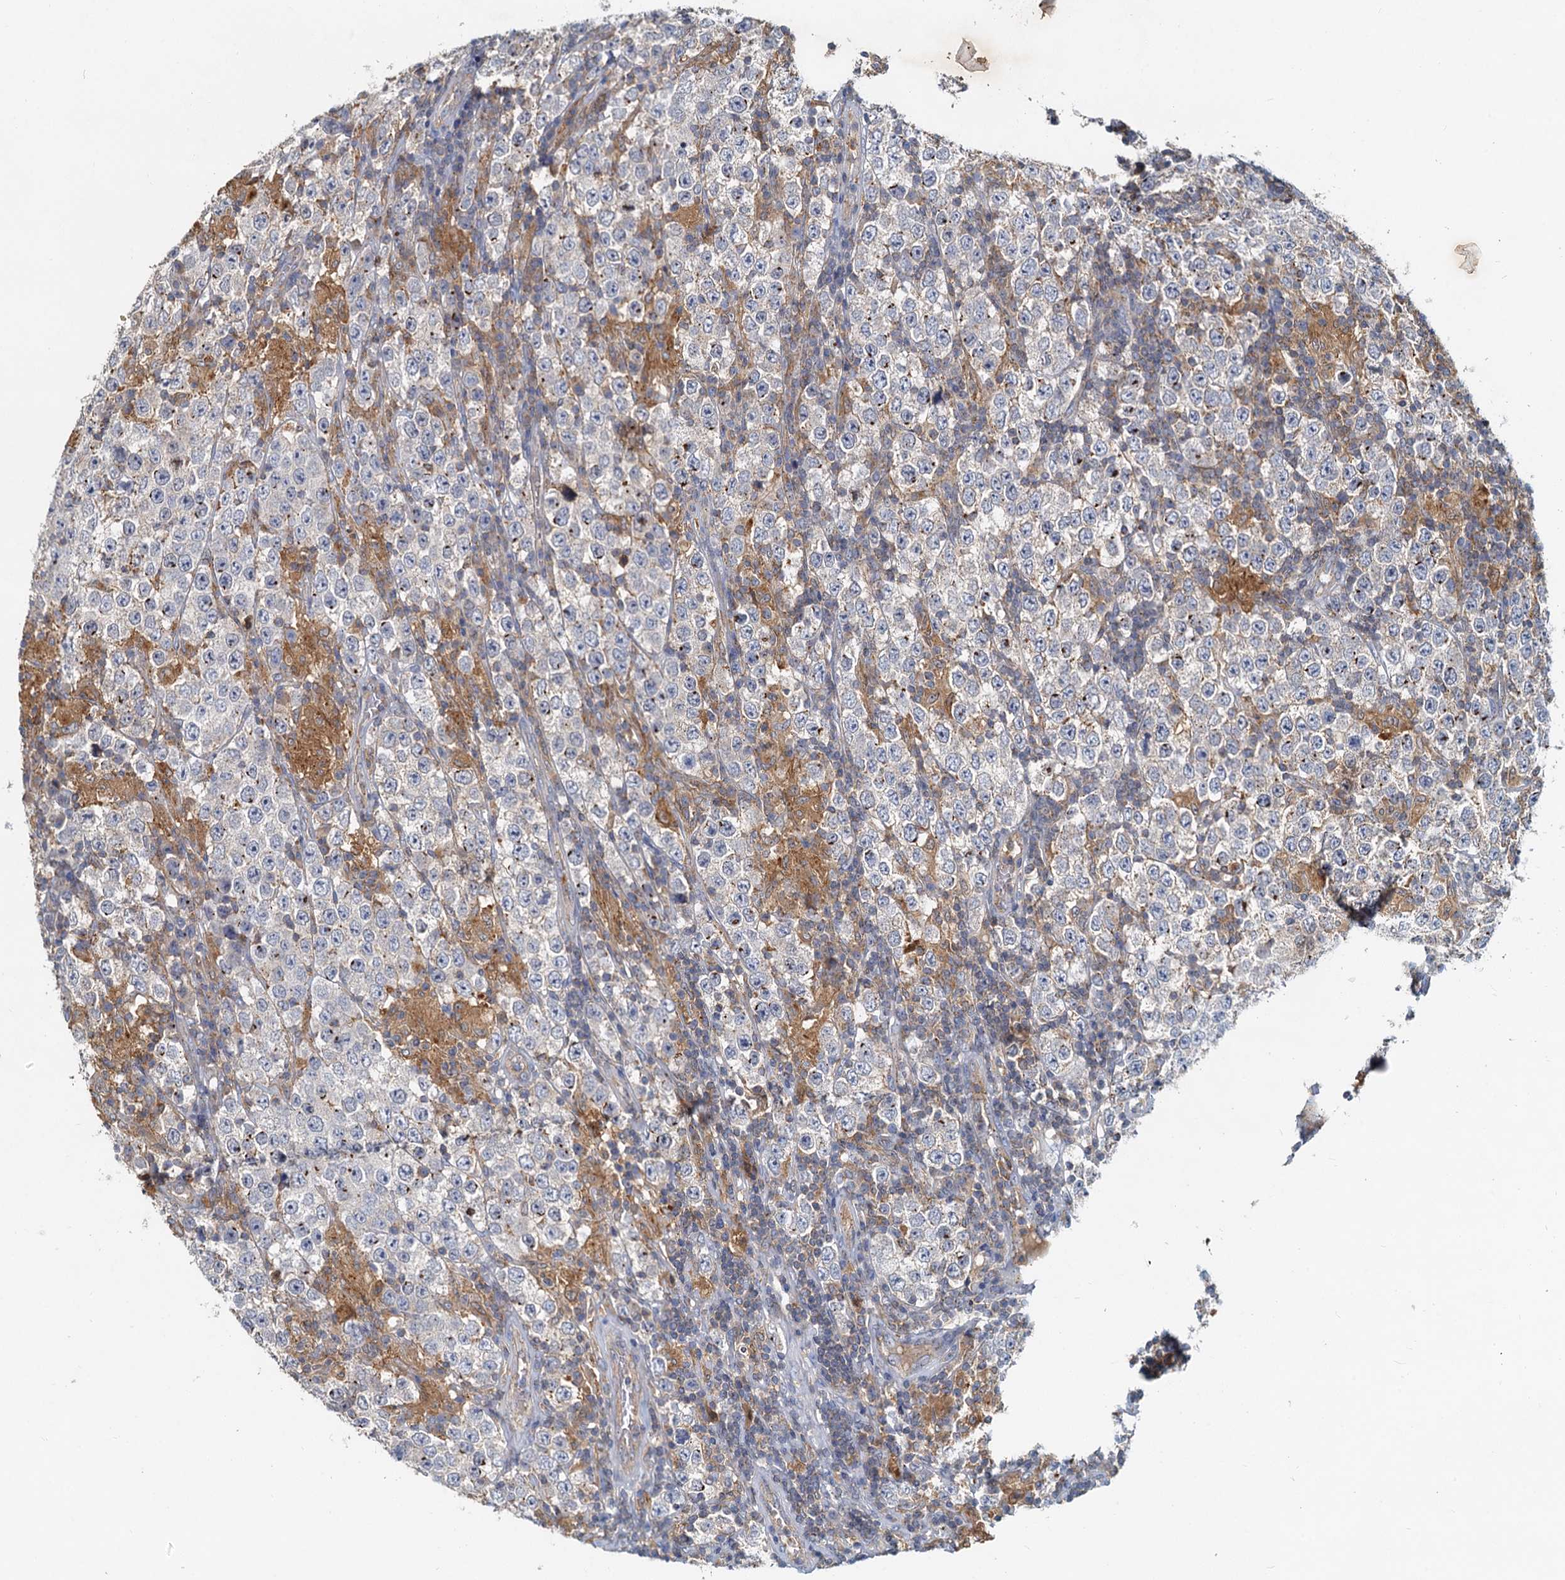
{"staining": {"intensity": "negative", "quantity": "none", "location": "none"}, "tissue": "testis cancer", "cell_type": "Tumor cells", "image_type": "cancer", "snomed": [{"axis": "morphology", "description": "Normal tissue, NOS"}, {"axis": "morphology", "description": "Urothelial carcinoma, High grade"}, {"axis": "morphology", "description": "Seminoma, NOS"}, {"axis": "morphology", "description": "Carcinoma, Embryonal, NOS"}, {"axis": "topography", "description": "Urinary bladder"}, {"axis": "topography", "description": "Testis"}], "caption": "There is no significant staining in tumor cells of testis cancer.", "gene": "TOLLIP", "patient": {"sex": "male", "age": 41}}